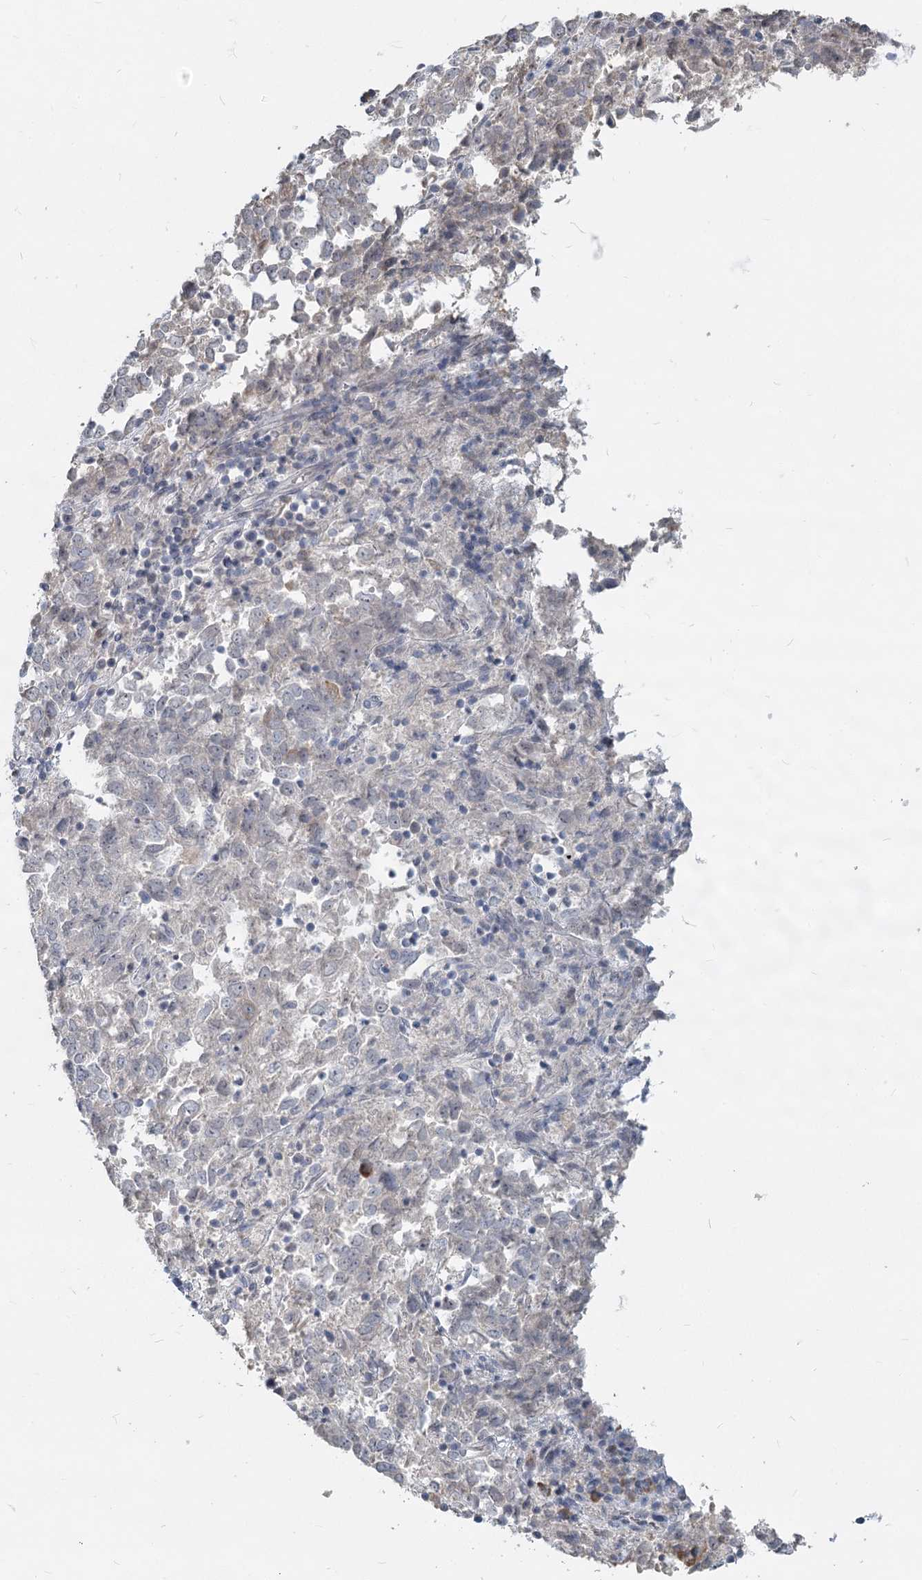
{"staining": {"intensity": "negative", "quantity": "none", "location": "none"}, "tissue": "endometrial cancer", "cell_type": "Tumor cells", "image_type": "cancer", "snomed": [{"axis": "morphology", "description": "Adenocarcinoma, NOS"}, {"axis": "topography", "description": "Endometrium"}], "caption": "Protein analysis of adenocarcinoma (endometrial) shows no significant positivity in tumor cells.", "gene": "SLC9A3", "patient": {"sex": "female", "age": 80}}